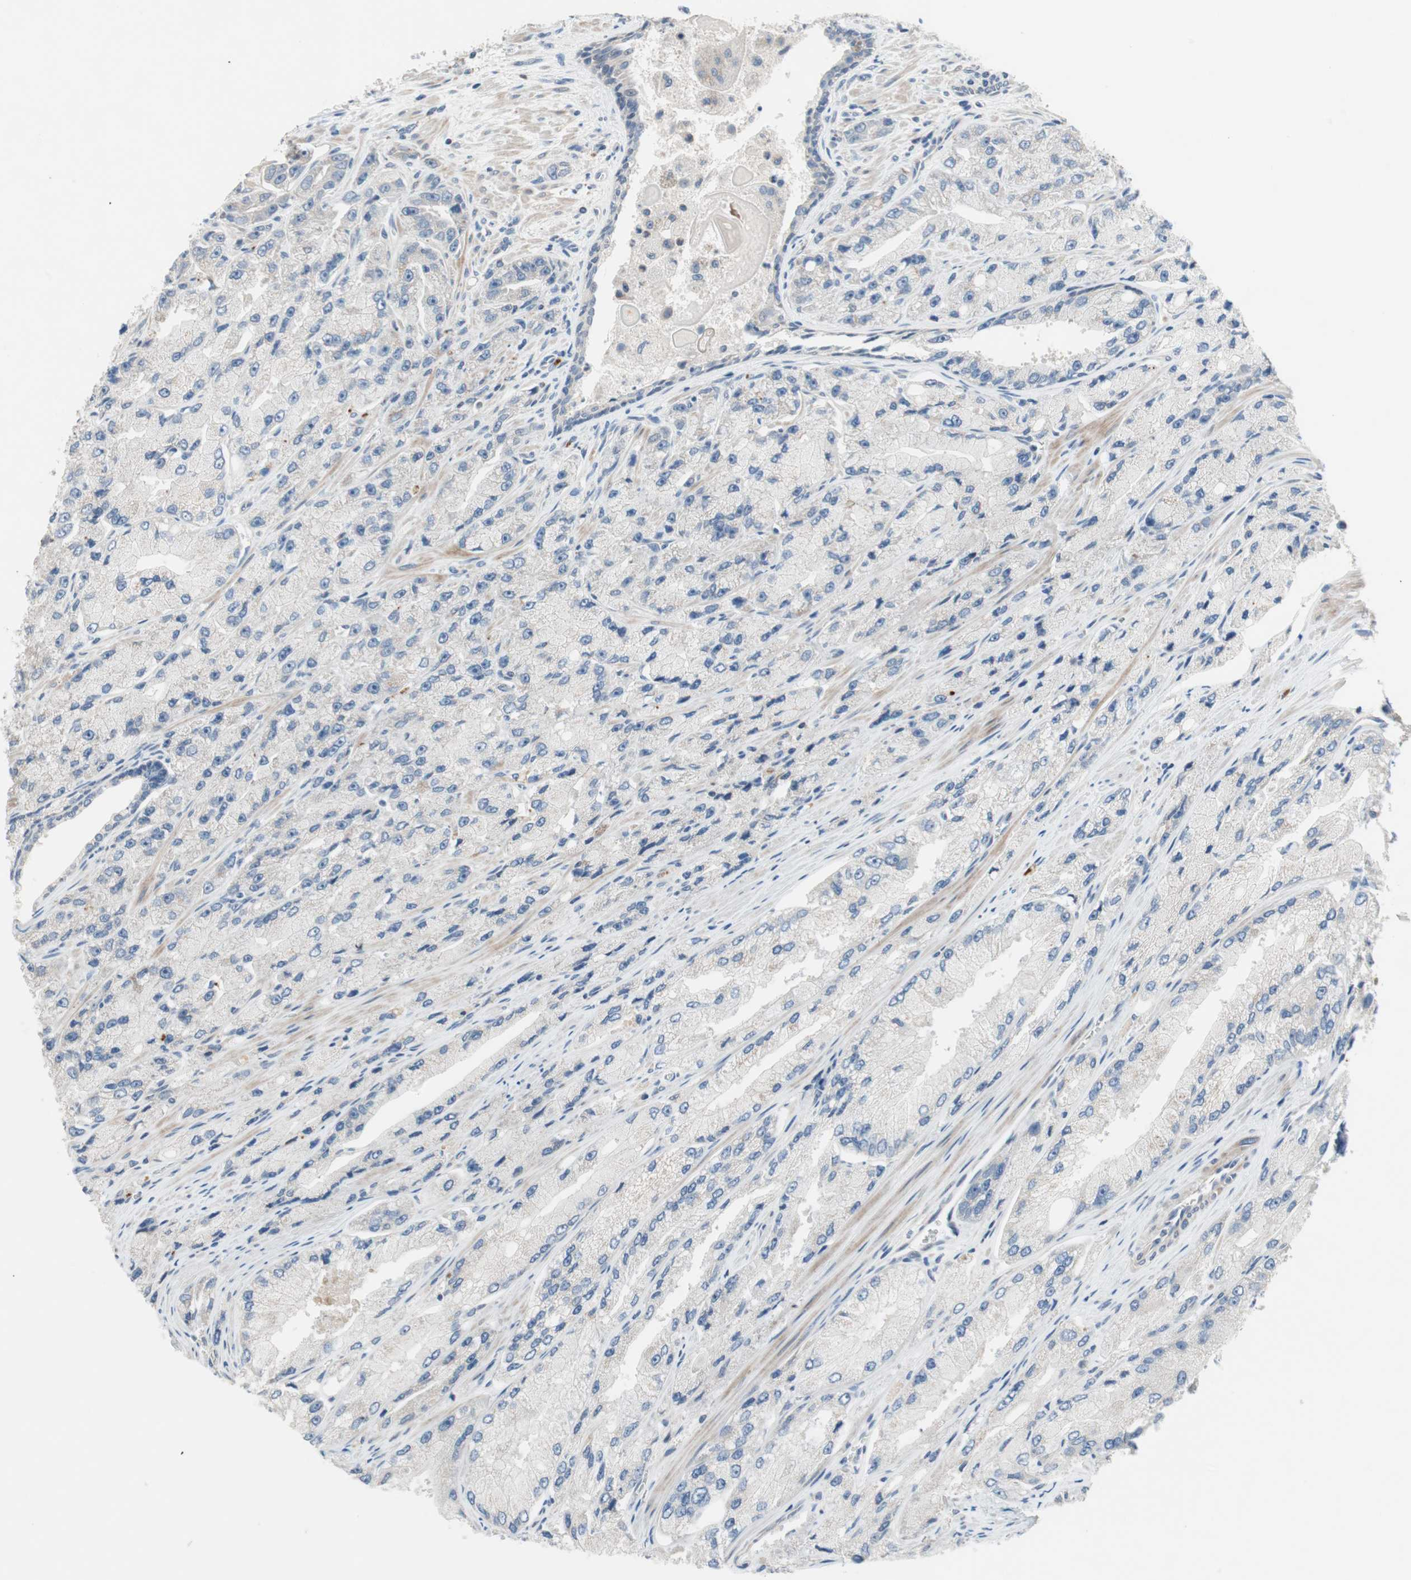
{"staining": {"intensity": "negative", "quantity": "none", "location": "none"}, "tissue": "prostate cancer", "cell_type": "Tumor cells", "image_type": "cancer", "snomed": [{"axis": "morphology", "description": "Adenocarcinoma, High grade"}, {"axis": "topography", "description": "Prostate"}], "caption": "DAB (3,3'-diaminobenzidine) immunohistochemical staining of adenocarcinoma (high-grade) (prostate) reveals no significant expression in tumor cells. (DAB immunohistochemistry, high magnification).", "gene": "PDZK1", "patient": {"sex": "male", "age": 58}}